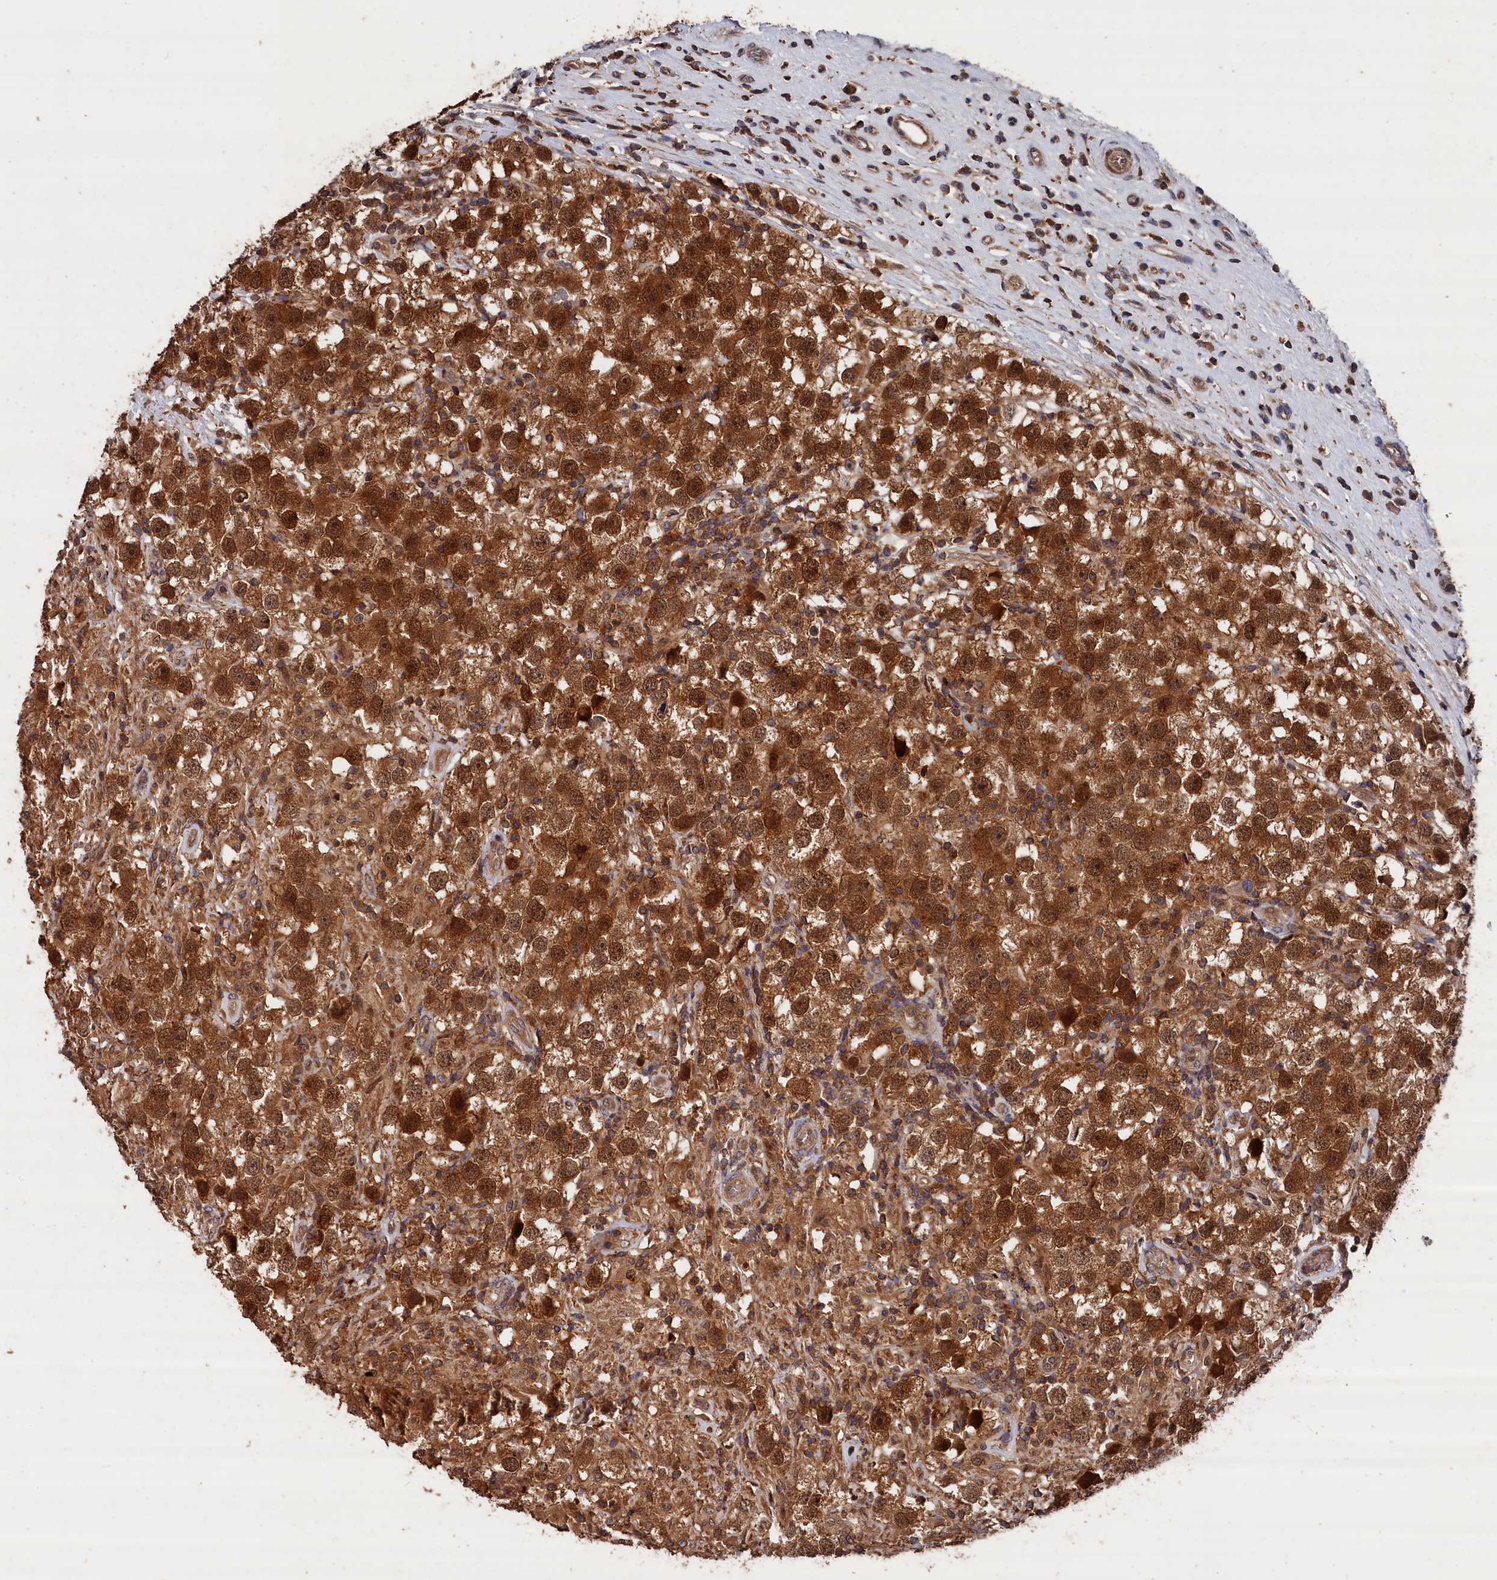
{"staining": {"intensity": "strong", "quantity": ">75%", "location": "cytoplasmic/membranous,nuclear"}, "tissue": "testis cancer", "cell_type": "Tumor cells", "image_type": "cancer", "snomed": [{"axis": "morphology", "description": "Seminoma, NOS"}, {"axis": "topography", "description": "Testis"}], "caption": "Testis seminoma stained with a brown dye exhibits strong cytoplasmic/membranous and nuclear positive staining in approximately >75% of tumor cells.", "gene": "RMI2", "patient": {"sex": "male", "age": 49}}